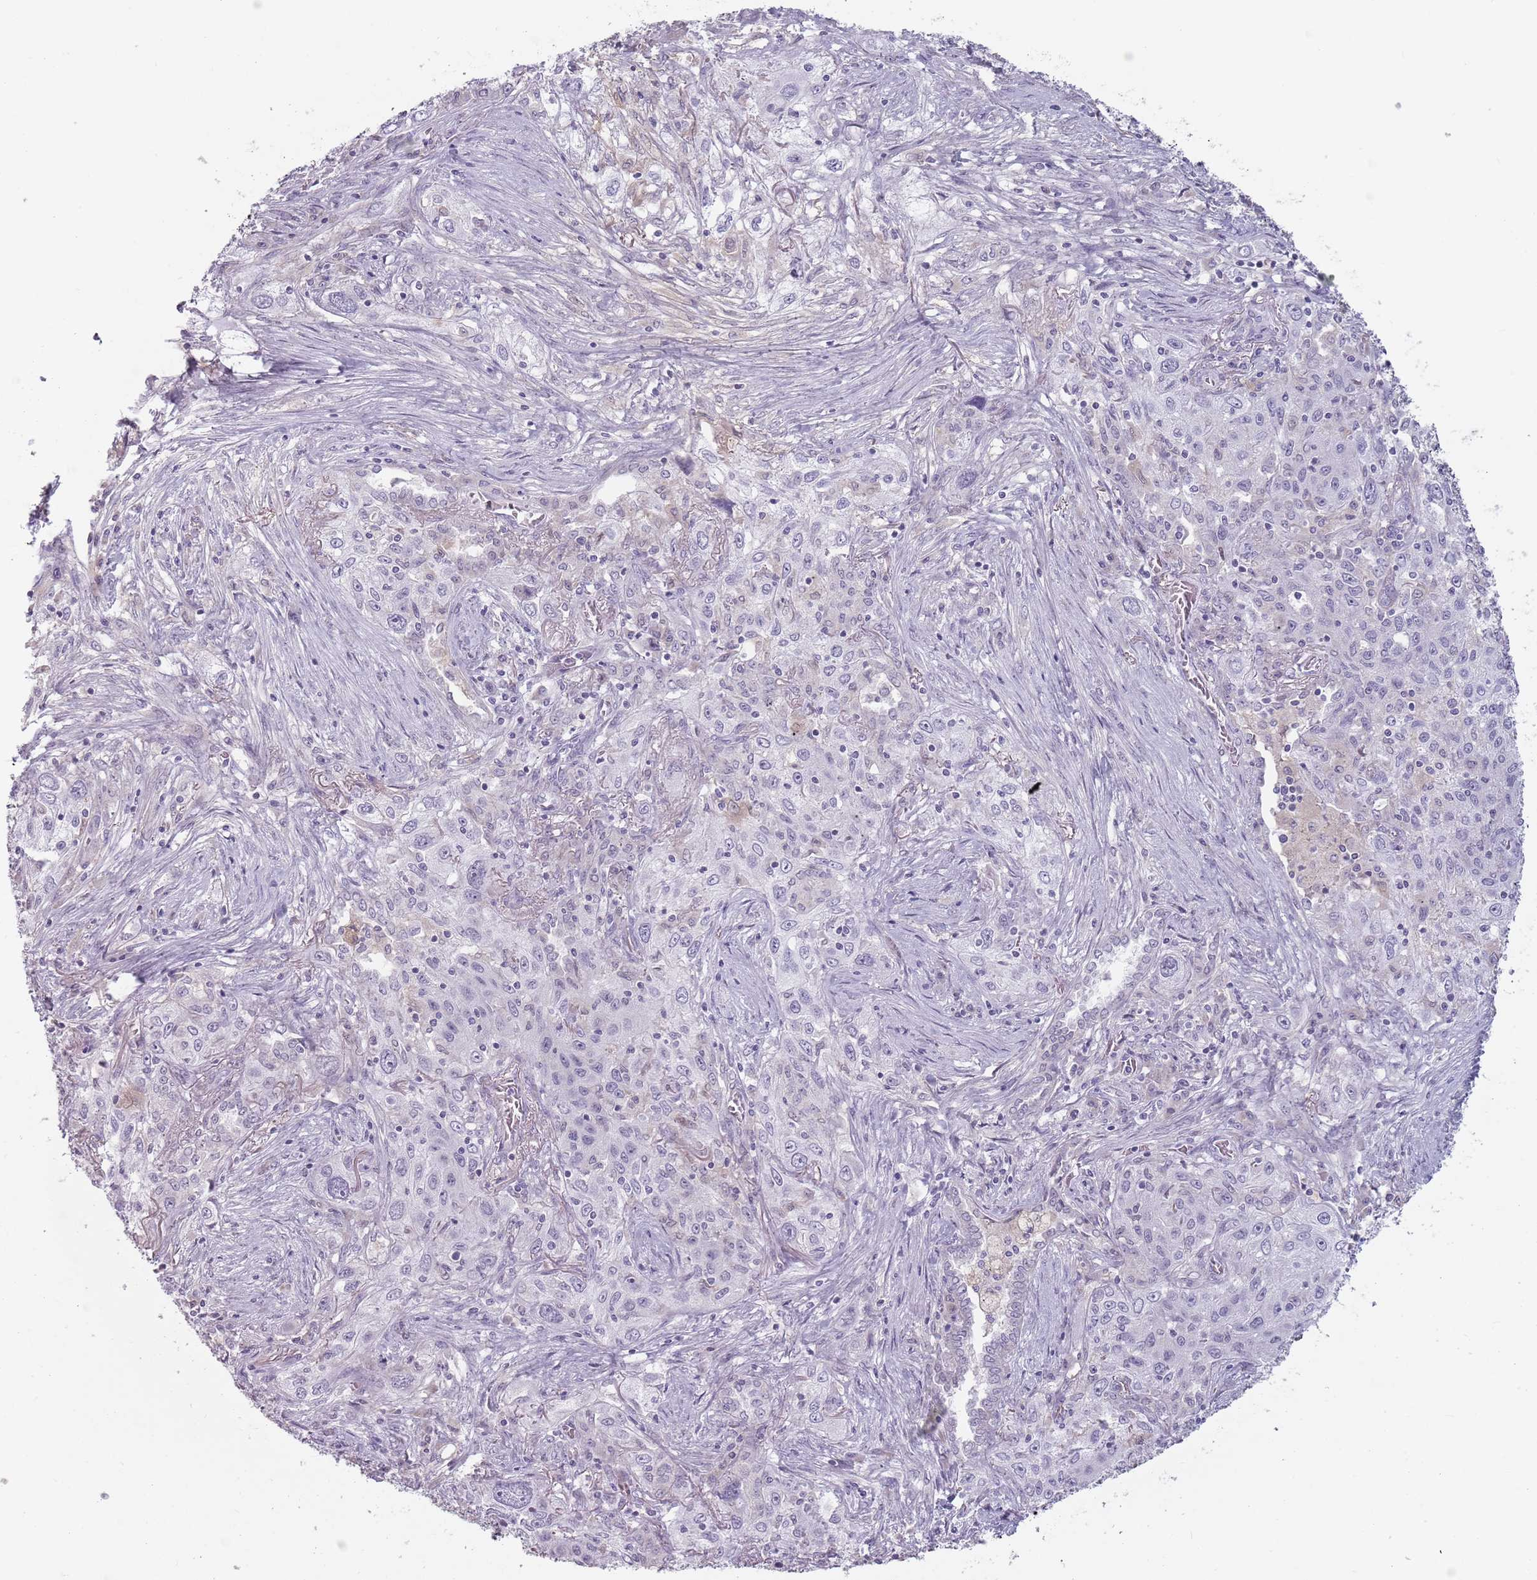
{"staining": {"intensity": "negative", "quantity": "none", "location": "none"}, "tissue": "lung cancer", "cell_type": "Tumor cells", "image_type": "cancer", "snomed": [{"axis": "morphology", "description": "Squamous cell carcinoma, NOS"}, {"axis": "topography", "description": "Lung"}], "caption": "Immunohistochemistry micrograph of lung cancer stained for a protein (brown), which shows no expression in tumor cells.", "gene": "CEP19", "patient": {"sex": "female", "age": 69}}